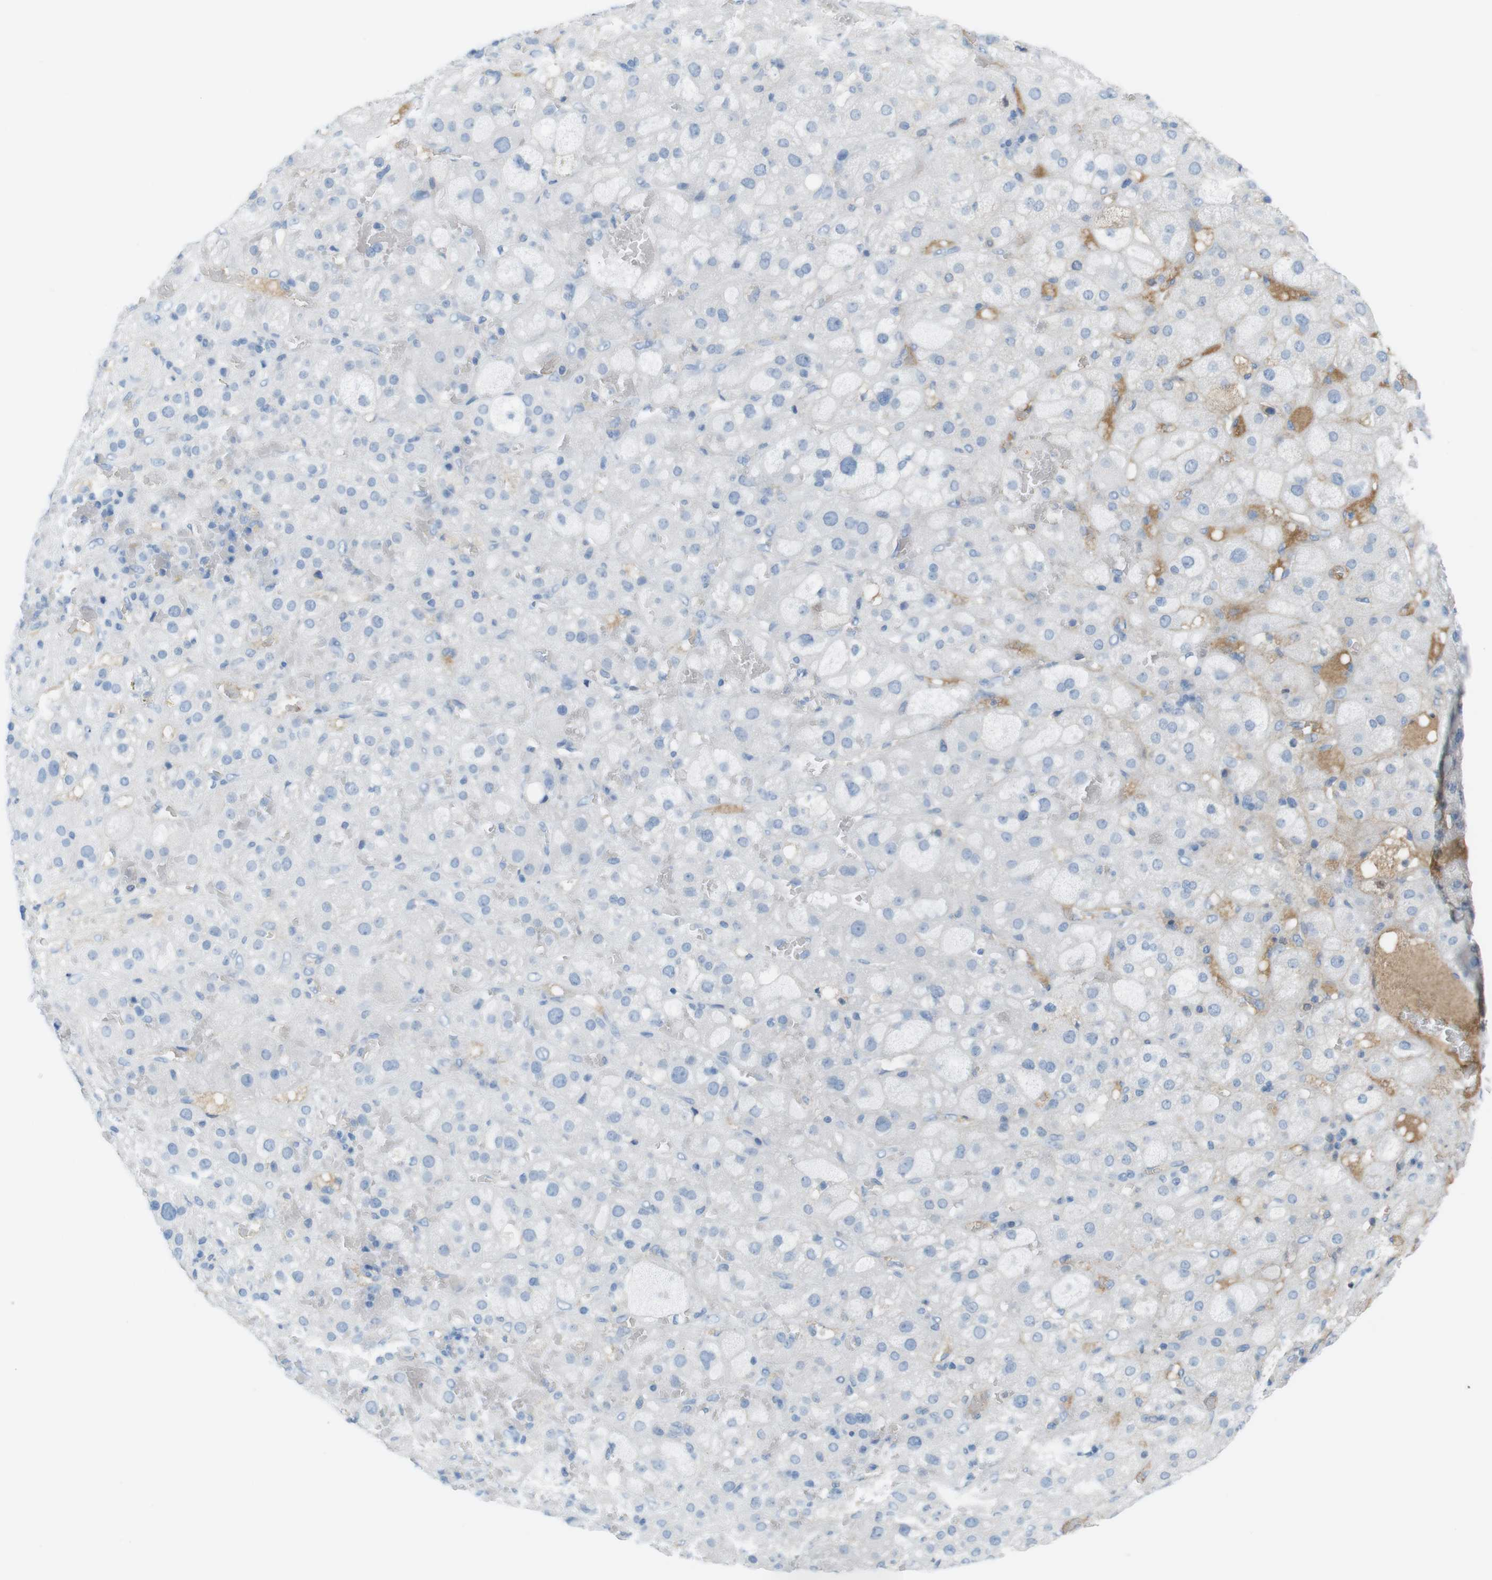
{"staining": {"intensity": "negative", "quantity": "none", "location": "none"}, "tissue": "adrenal gland", "cell_type": "Glandular cells", "image_type": "normal", "snomed": [{"axis": "morphology", "description": "Normal tissue, NOS"}, {"axis": "topography", "description": "Adrenal gland"}], "caption": "Micrograph shows no significant protein staining in glandular cells of benign adrenal gland.", "gene": "AZGP1", "patient": {"sex": "female", "age": 47}}